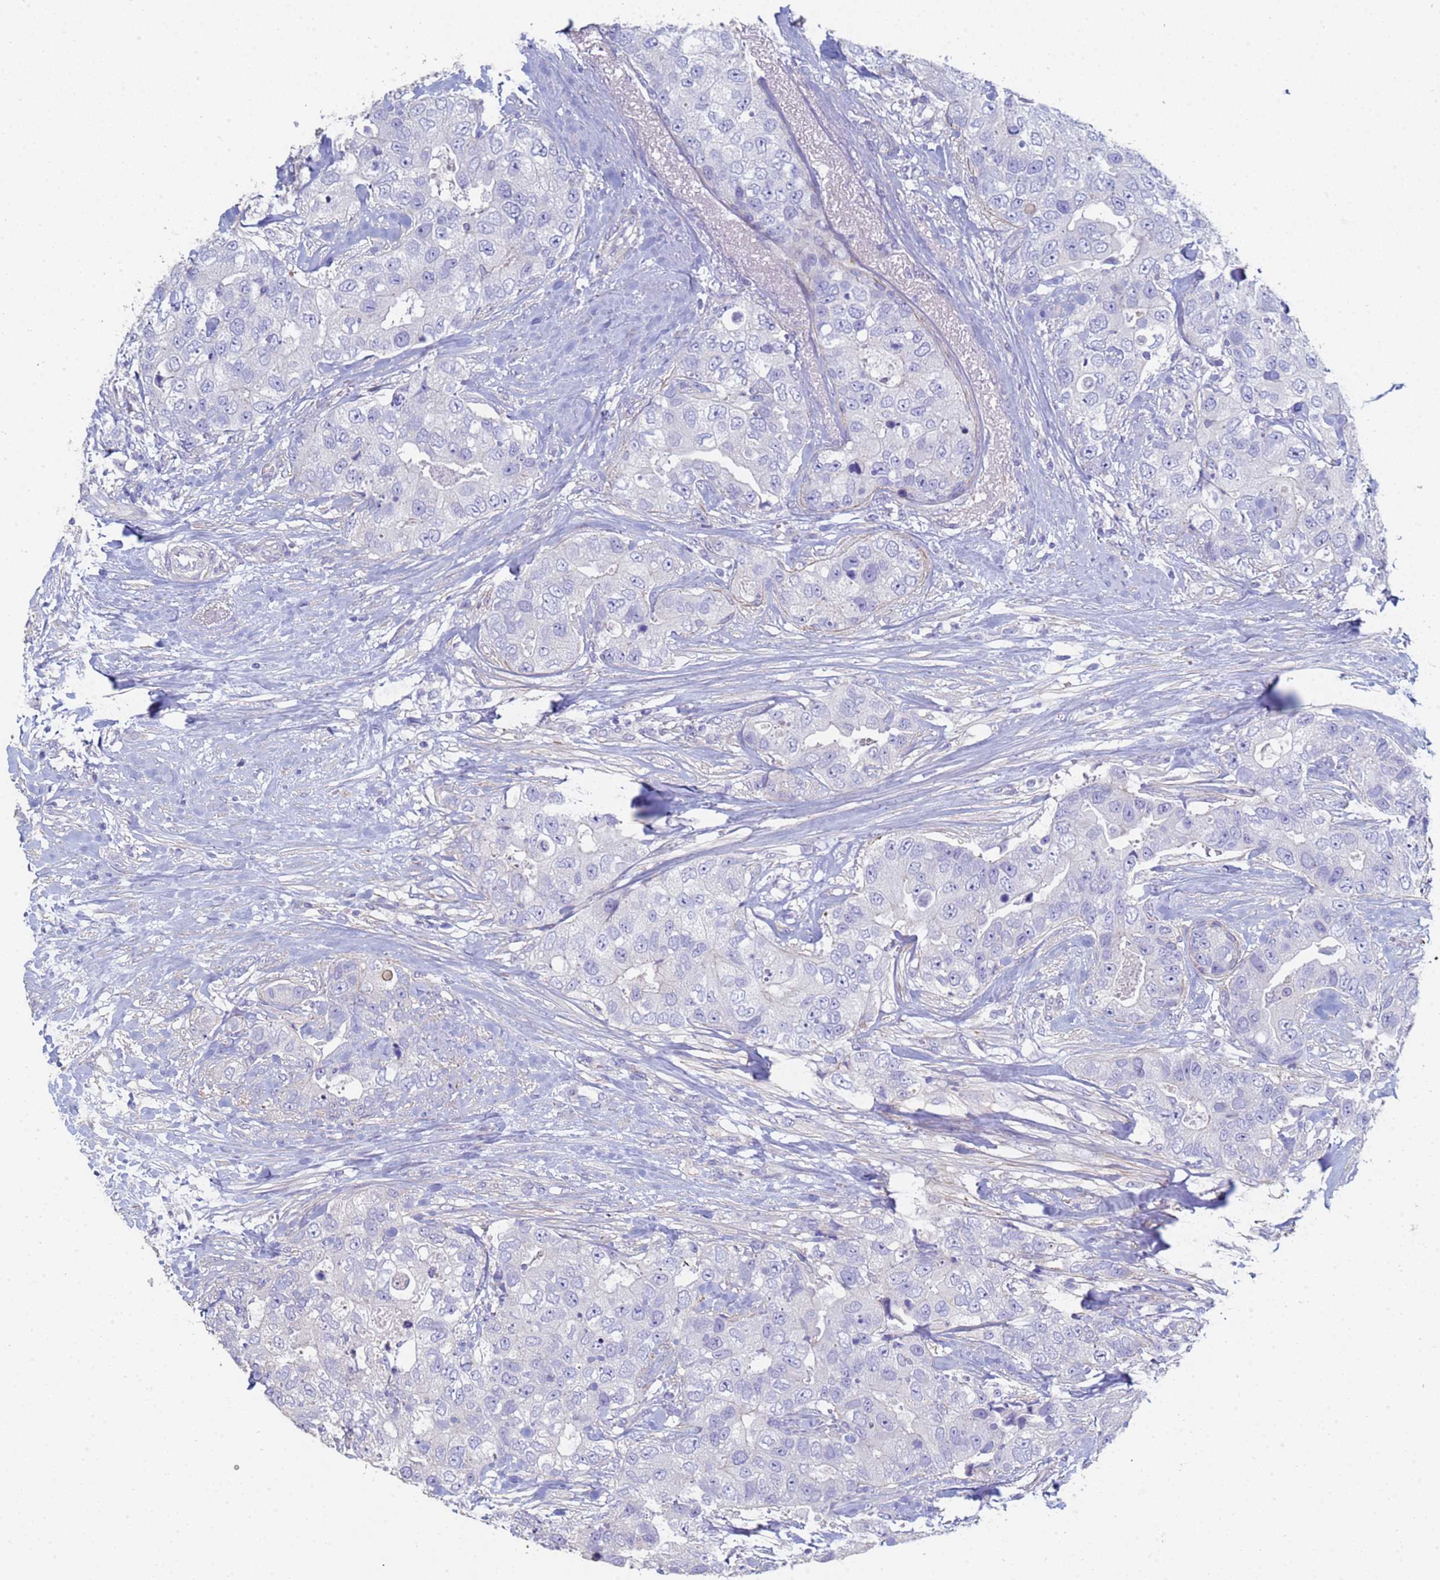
{"staining": {"intensity": "negative", "quantity": "none", "location": "none"}, "tissue": "breast cancer", "cell_type": "Tumor cells", "image_type": "cancer", "snomed": [{"axis": "morphology", "description": "Duct carcinoma"}, {"axis": "topography", "description": "Breast"}], "caption": "Protein analysis of breast cancer (invasive ductal carcinoma) demonstrates no significant expression in tumor cells.", "gene": "ABCA8", "patient": {"sex": "female", "age": 62}}